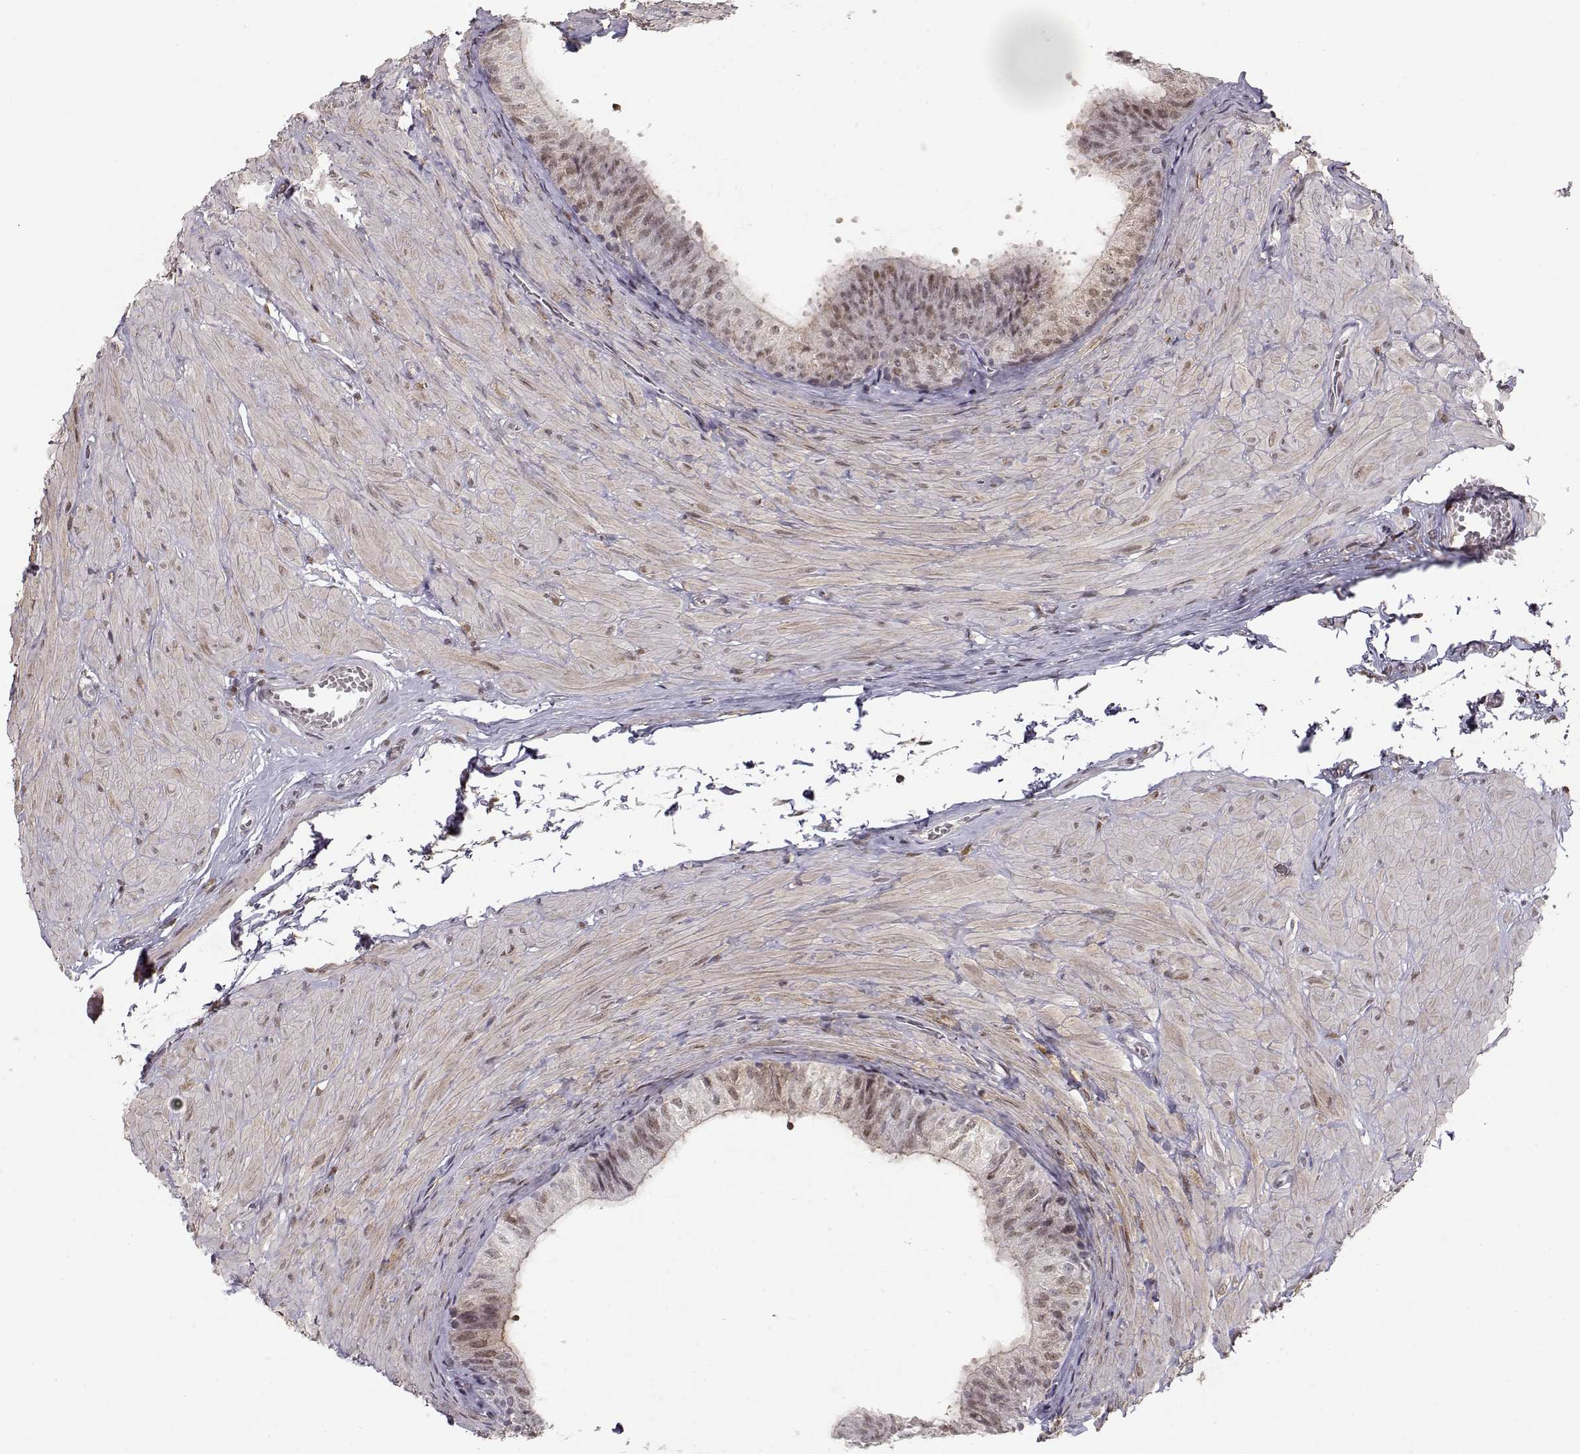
{"staining": {"intensity": "weak", "quantity": "25%-75%", "location": "nuclear"}, "tissue": "epididymis", "cell_type": "Glandular cells", "image_type": "normal", "snomed": [{"axis": "morphology", "description": "Normal tissue, NOS"}, {"axis": "topography", "description": "Epididymis"}, {"axis": "topography", "description": "Vas deferens"}], "caption": "Protein staining exhibits weak nuclear expression in approximately 25%-75% of glandular cells in benign epididymis. The protein of interest is stained brown, and the nuclei are stained in blue (DAB (3,3'-diaminobenzidine) IHC with brightfield microscopy, high magnification).", "gene": "CDK4", "patient": {"sex": "male", "age": 23}}